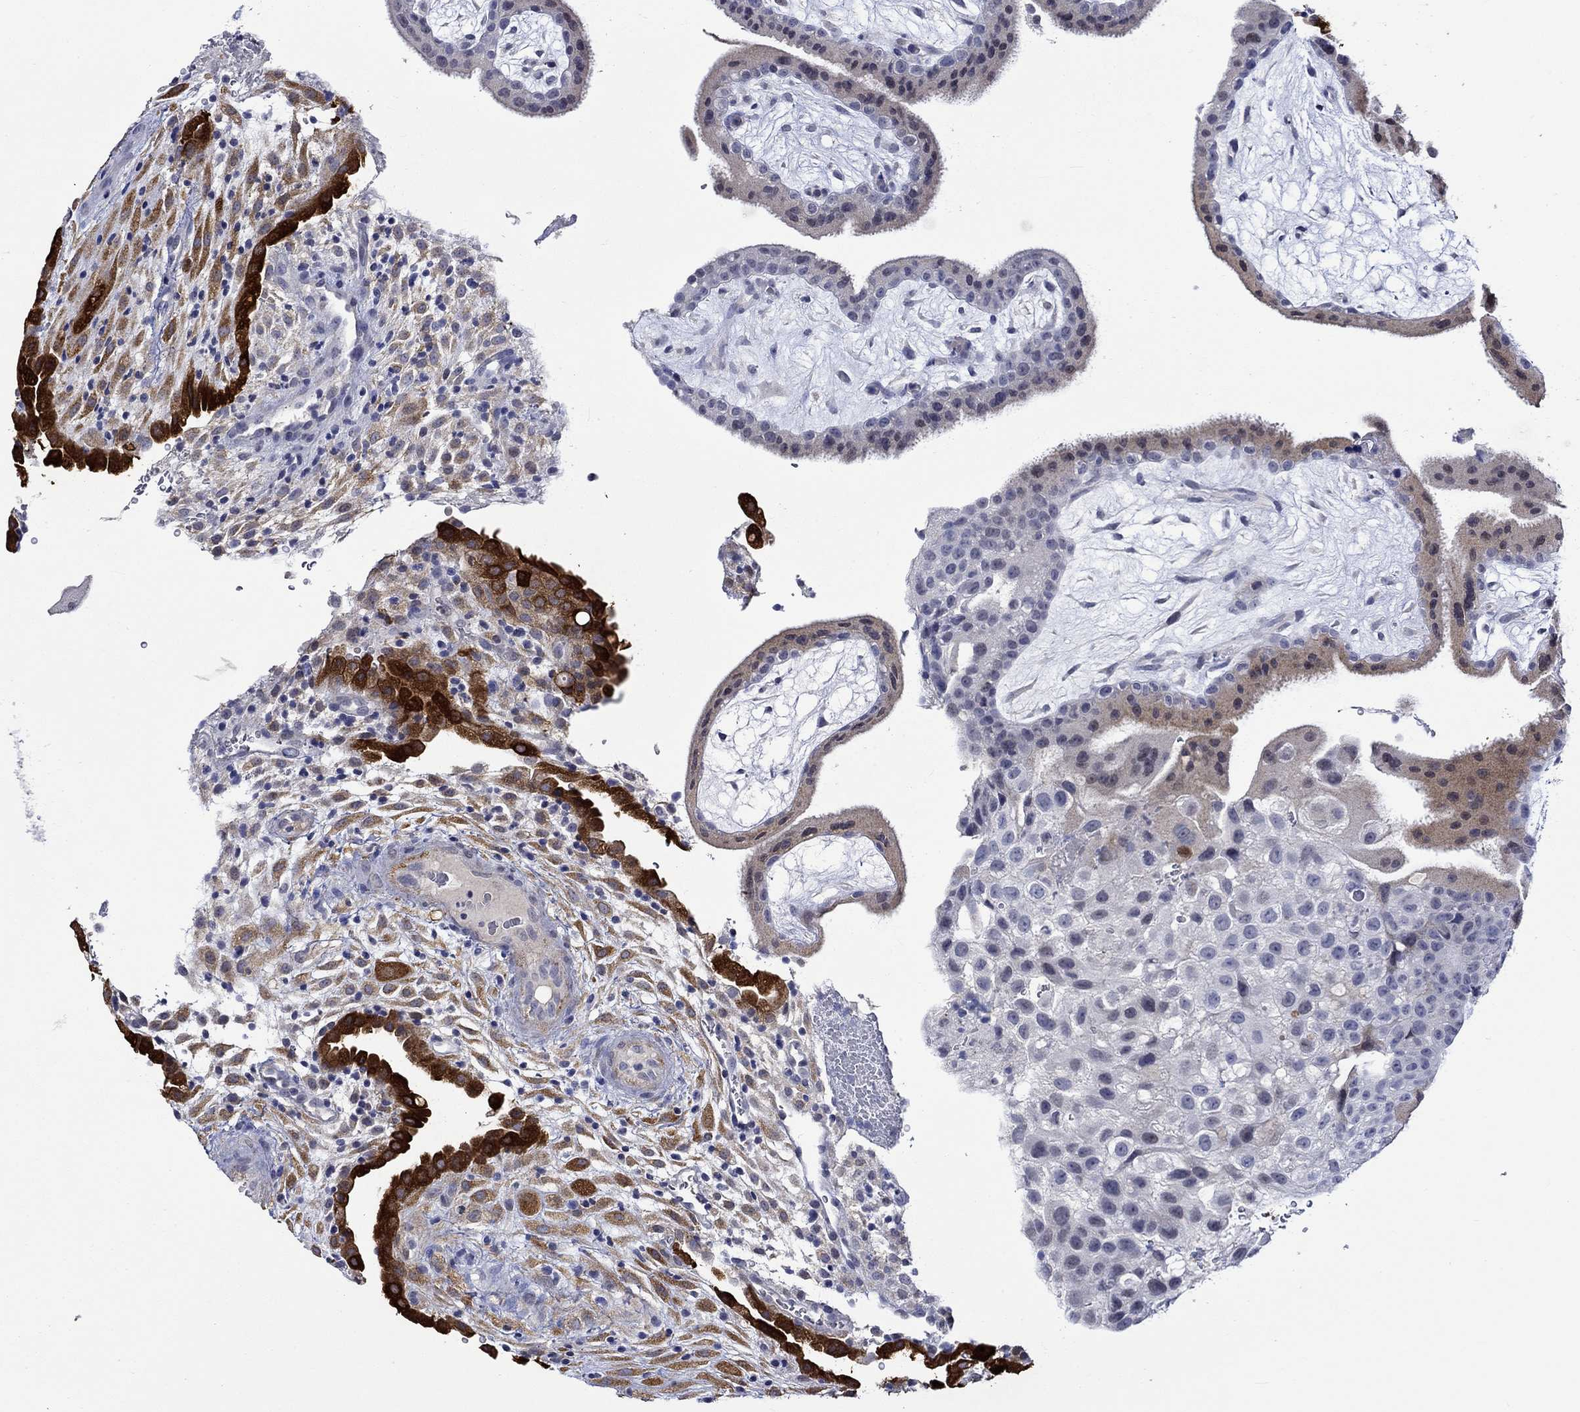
{"staining": {"intensity": "moderate", "quantity": ">75%", "location": "cytoplasmic/membranous"}, "tissue": "placenta", "cell_type": "Decidual cells", "image_type": "normal", "snomed": [{"axis": "morphology", "description": "Normal tissue, NOS"}, {"axis": "topography", "description": "Placenta"}], "caption": "This histopathology image exhibits benign placenta stained with IHC to label a protein in brown. The cytoplasmic/membranous of decidual cells show moderate positivity for the protein. Nuclei are counter-stained blue.", "gene": "CRYAB", "patient": {"sex": "female", "age": 19}}